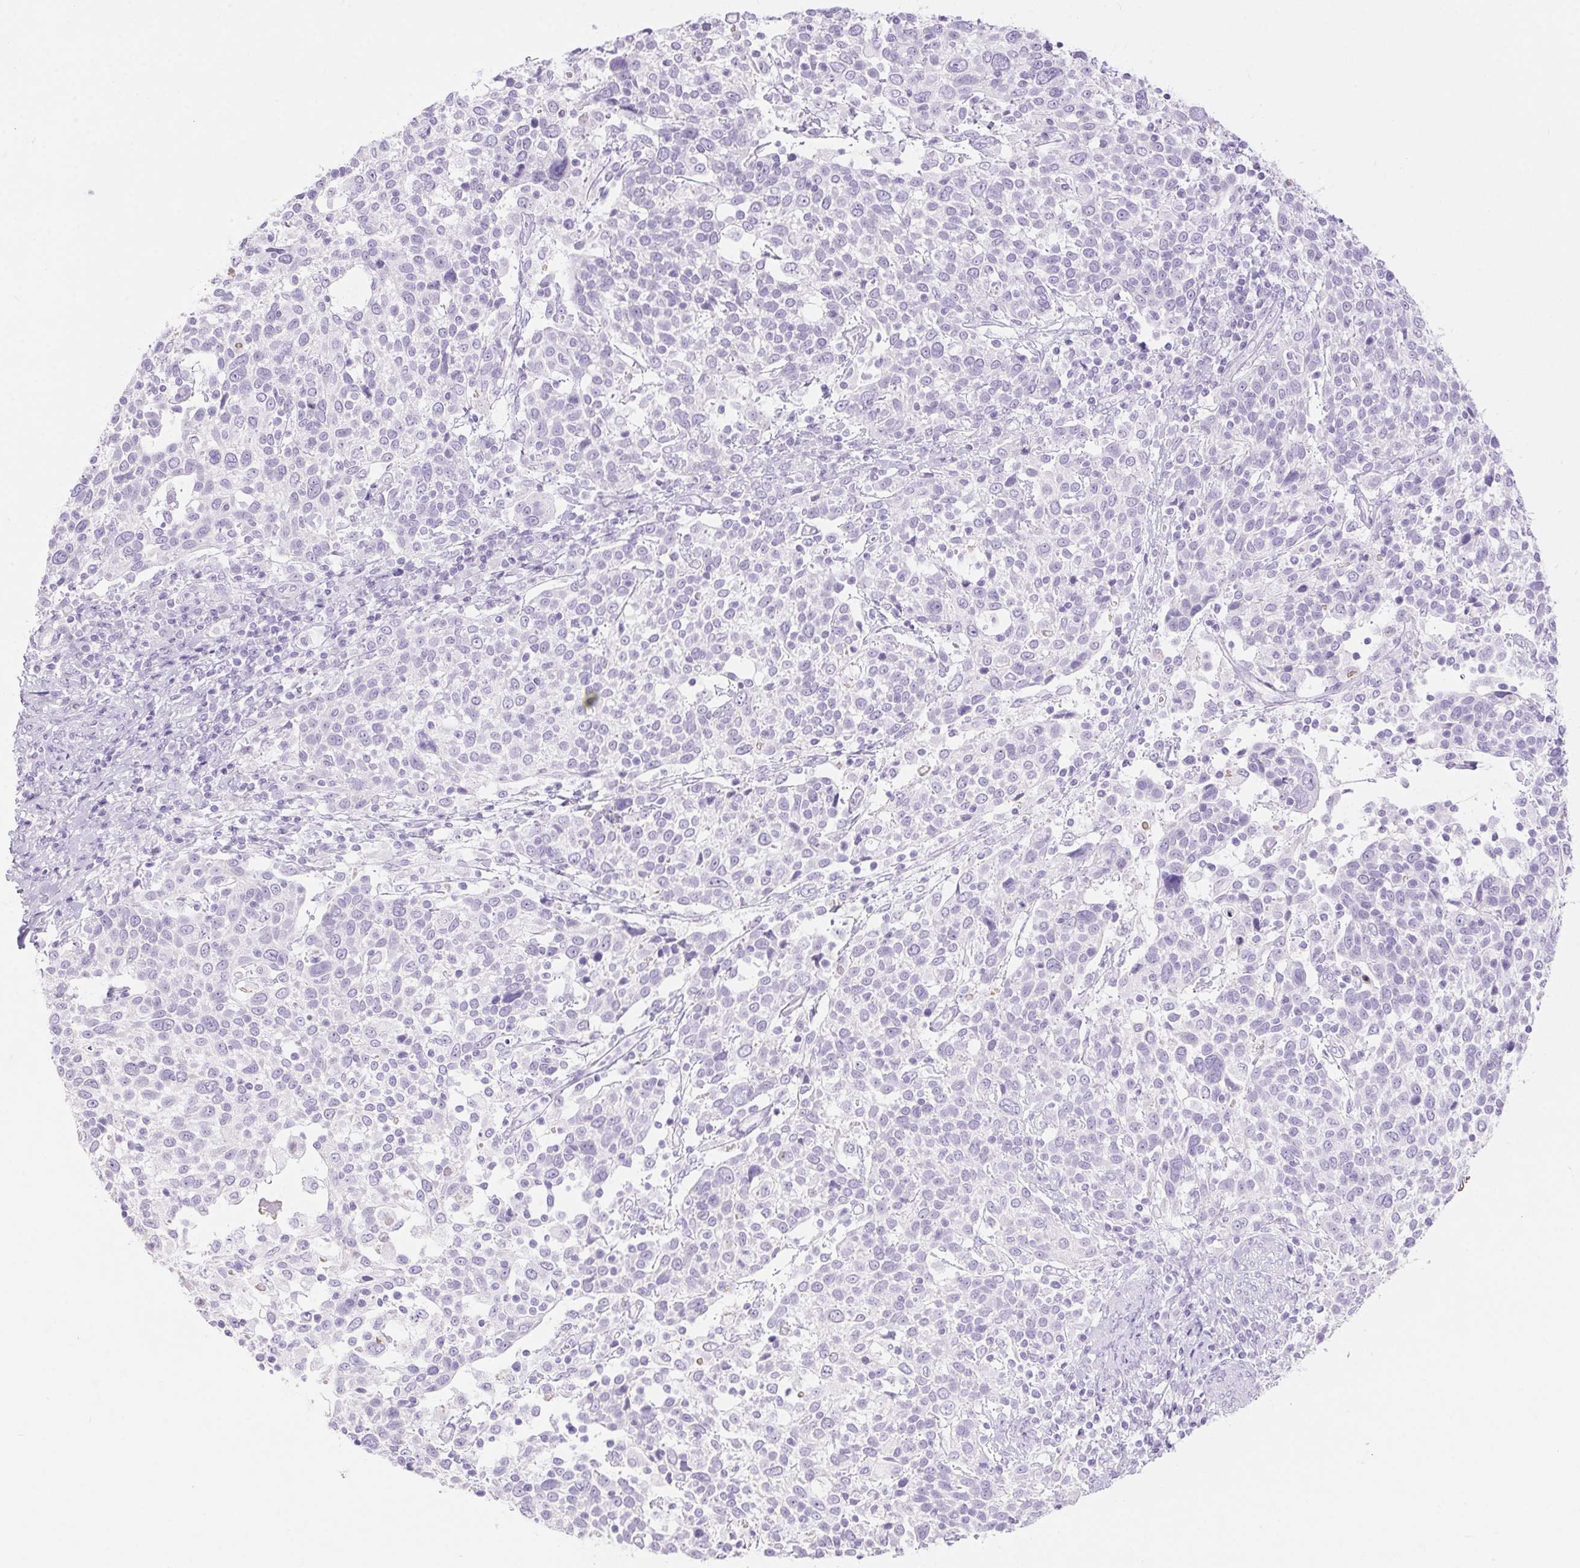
{"staining": {"intensity": "negative", "quantity": "none", "location": "none"}, "tissue": "cervical cancer", "cell_type": "Tumor cells", "image_type": "cancer", "snomed": [{"axis": "morphology", "description": "Squamous cell carcinoma, NOS"}, {"axis": "topography", "description": "Cervix"}], "caption": "Tumor cells show no significant expression in cervical cancer.", "gene": "ERP27", "patient": {"sex": "female", "age": 61}}